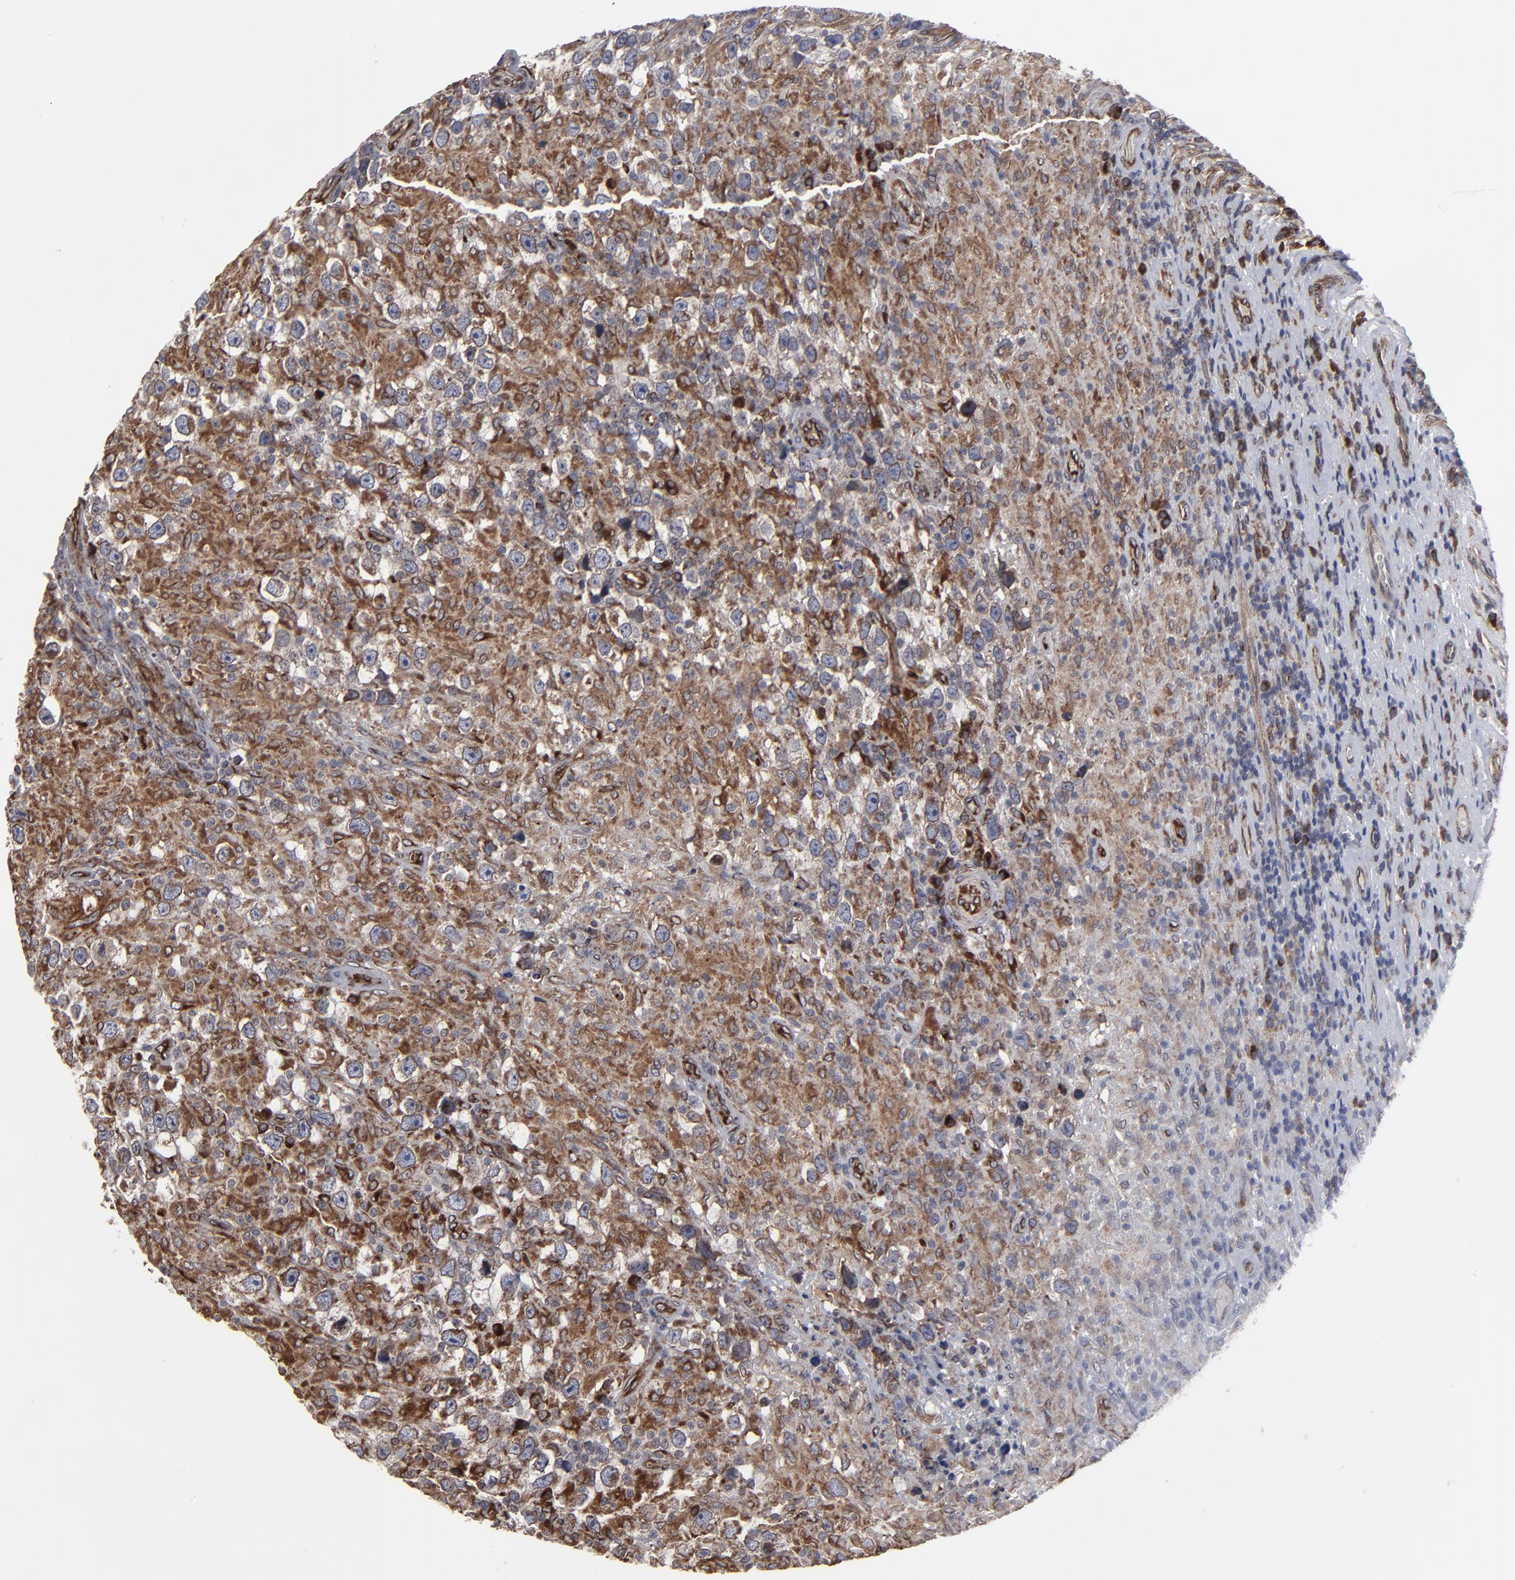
{"staining": {"intensity": "moderate", "quantity": "<25%", "location": "cytoplasmic/membranous"}, "tissue": "testis cancer", "cell_type": "Tumor cells", "image_type": "cancer", "snomed": [{"axis": "morphology", "description": "Seminoma, NOS"}, {"axis": "topography", "description": "Testis"}], "caption": "Tumor cells show moderate cytoplasmic/membranous positivity in about <25% of cells in testis seminoma.", "gene": "CNIH1", "patient": {"sex": "male", "age": 34}}